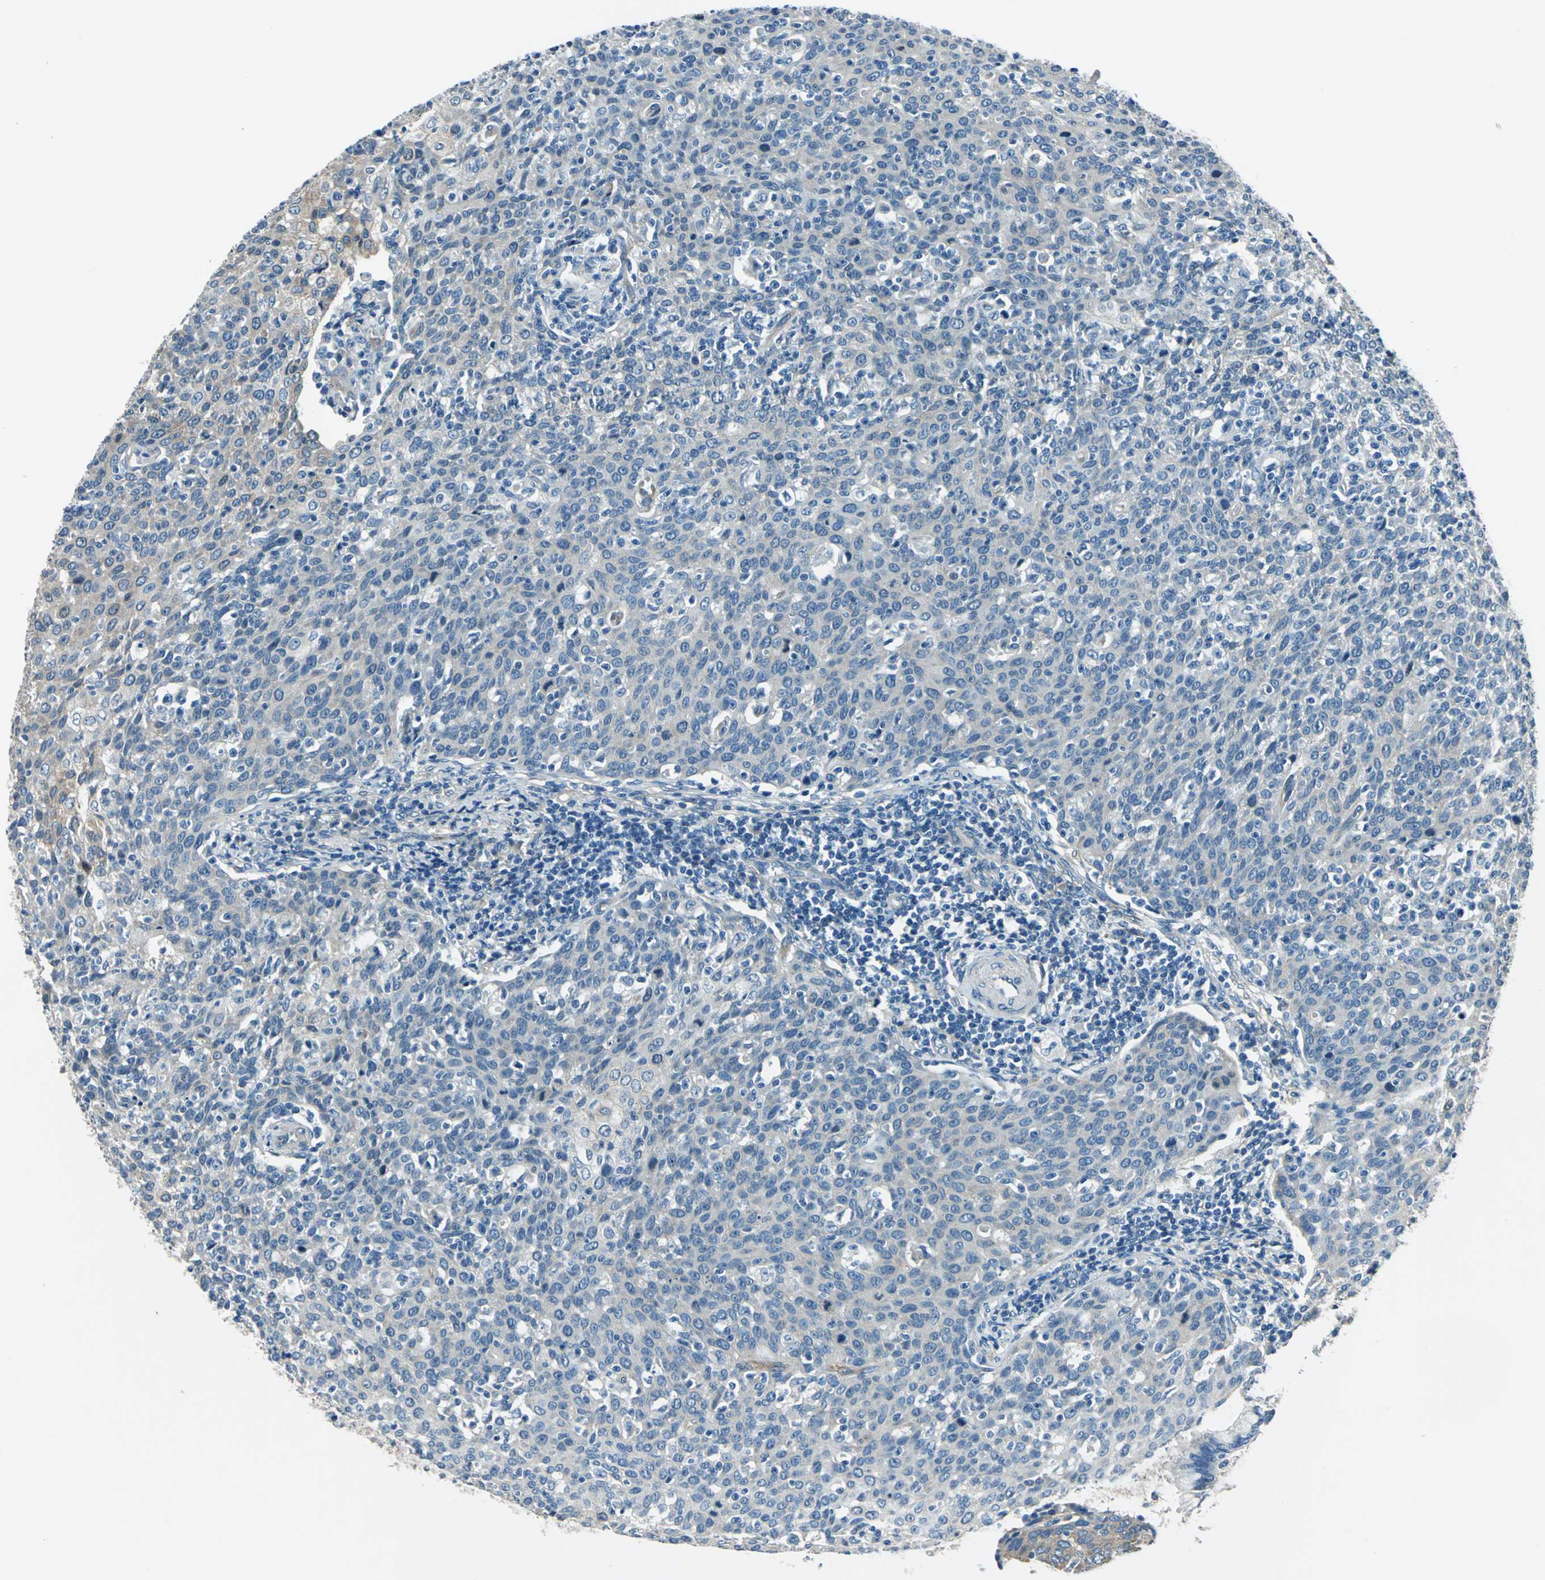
{"staining": {"intensity": "negative", "quantity": "none", "location": "none"}, "tissue": "cervical cancer", "cell_type": "Tumor cells", "image_type": "cancer", "snomed": [{"axis": "morphology", "description": "Squamous cell carcinoma, NOS"}, {"axis": "topography", "description": "Cervix"}], "caption": "Histopathology image shows no protein positivity in tumor cells of cervical cancer tissue.", "gene": "CDC42EP1", "patient": {"sex": "female", "age": 38}}